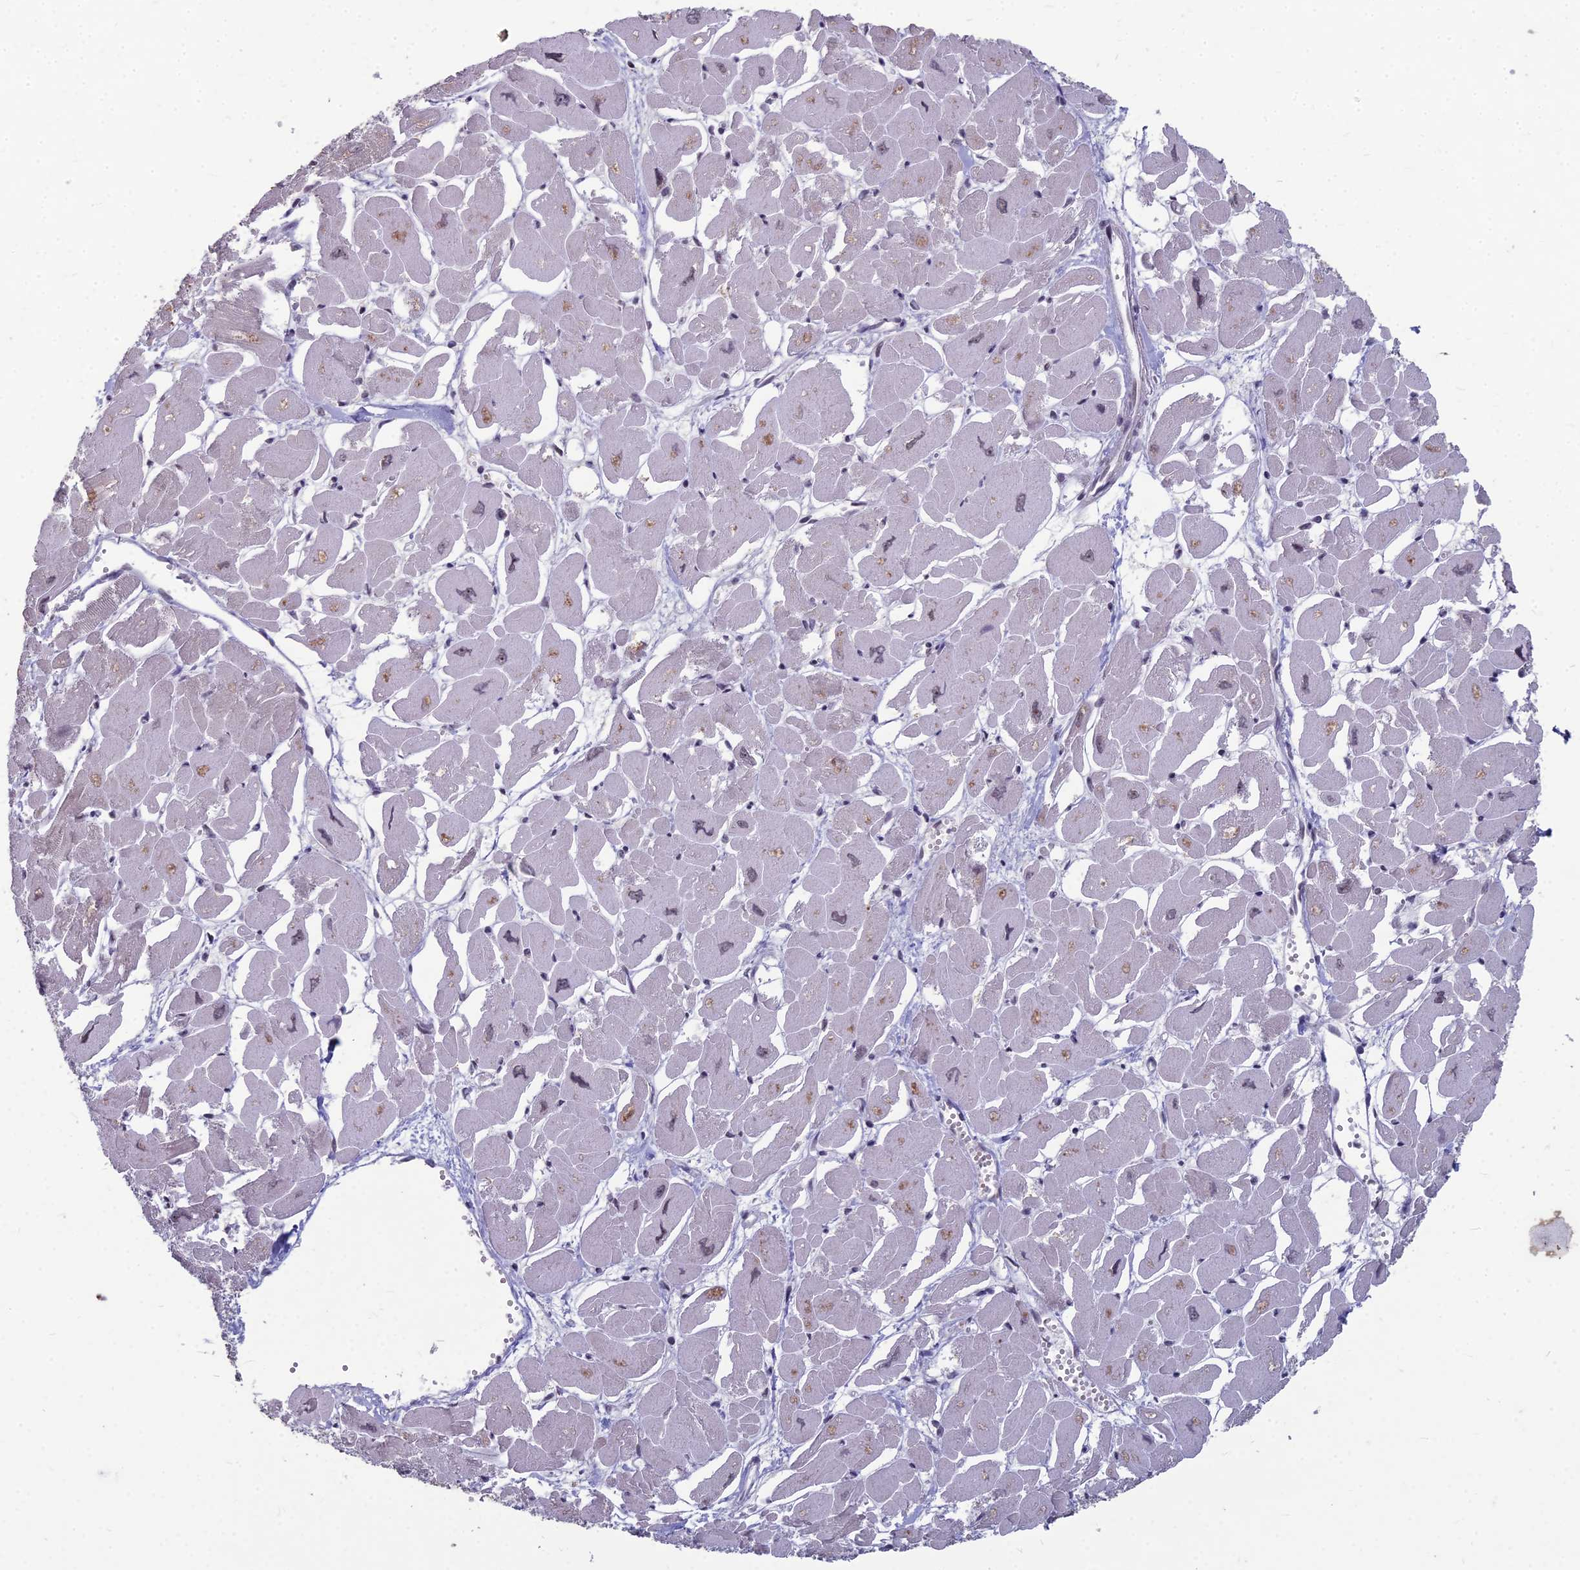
{"staining": {"intensity": "moderate", "quantity": "<25%", "location": "nuclear"}, "tissue": "heart muscle", "cell_type": "Cardiomyocytes", "image_type": "normal", "snomed": [{"axis": "morphology", "description": "Normal tissue, NOS"}, {"axis": "topography", "description": "Heart"}], "caption": "An image of human heart muscle stained for a protein exhibits moderate nuclear brown staining in cardiomyocytes. (Stains: DAB (3,3'-diaminobenzidine) in brown, nuclei in blue, Microscopy: brightfield microscopy at high magnification).", "gene": "KAT7", "patient": {"sex": "male", "age": 54}}